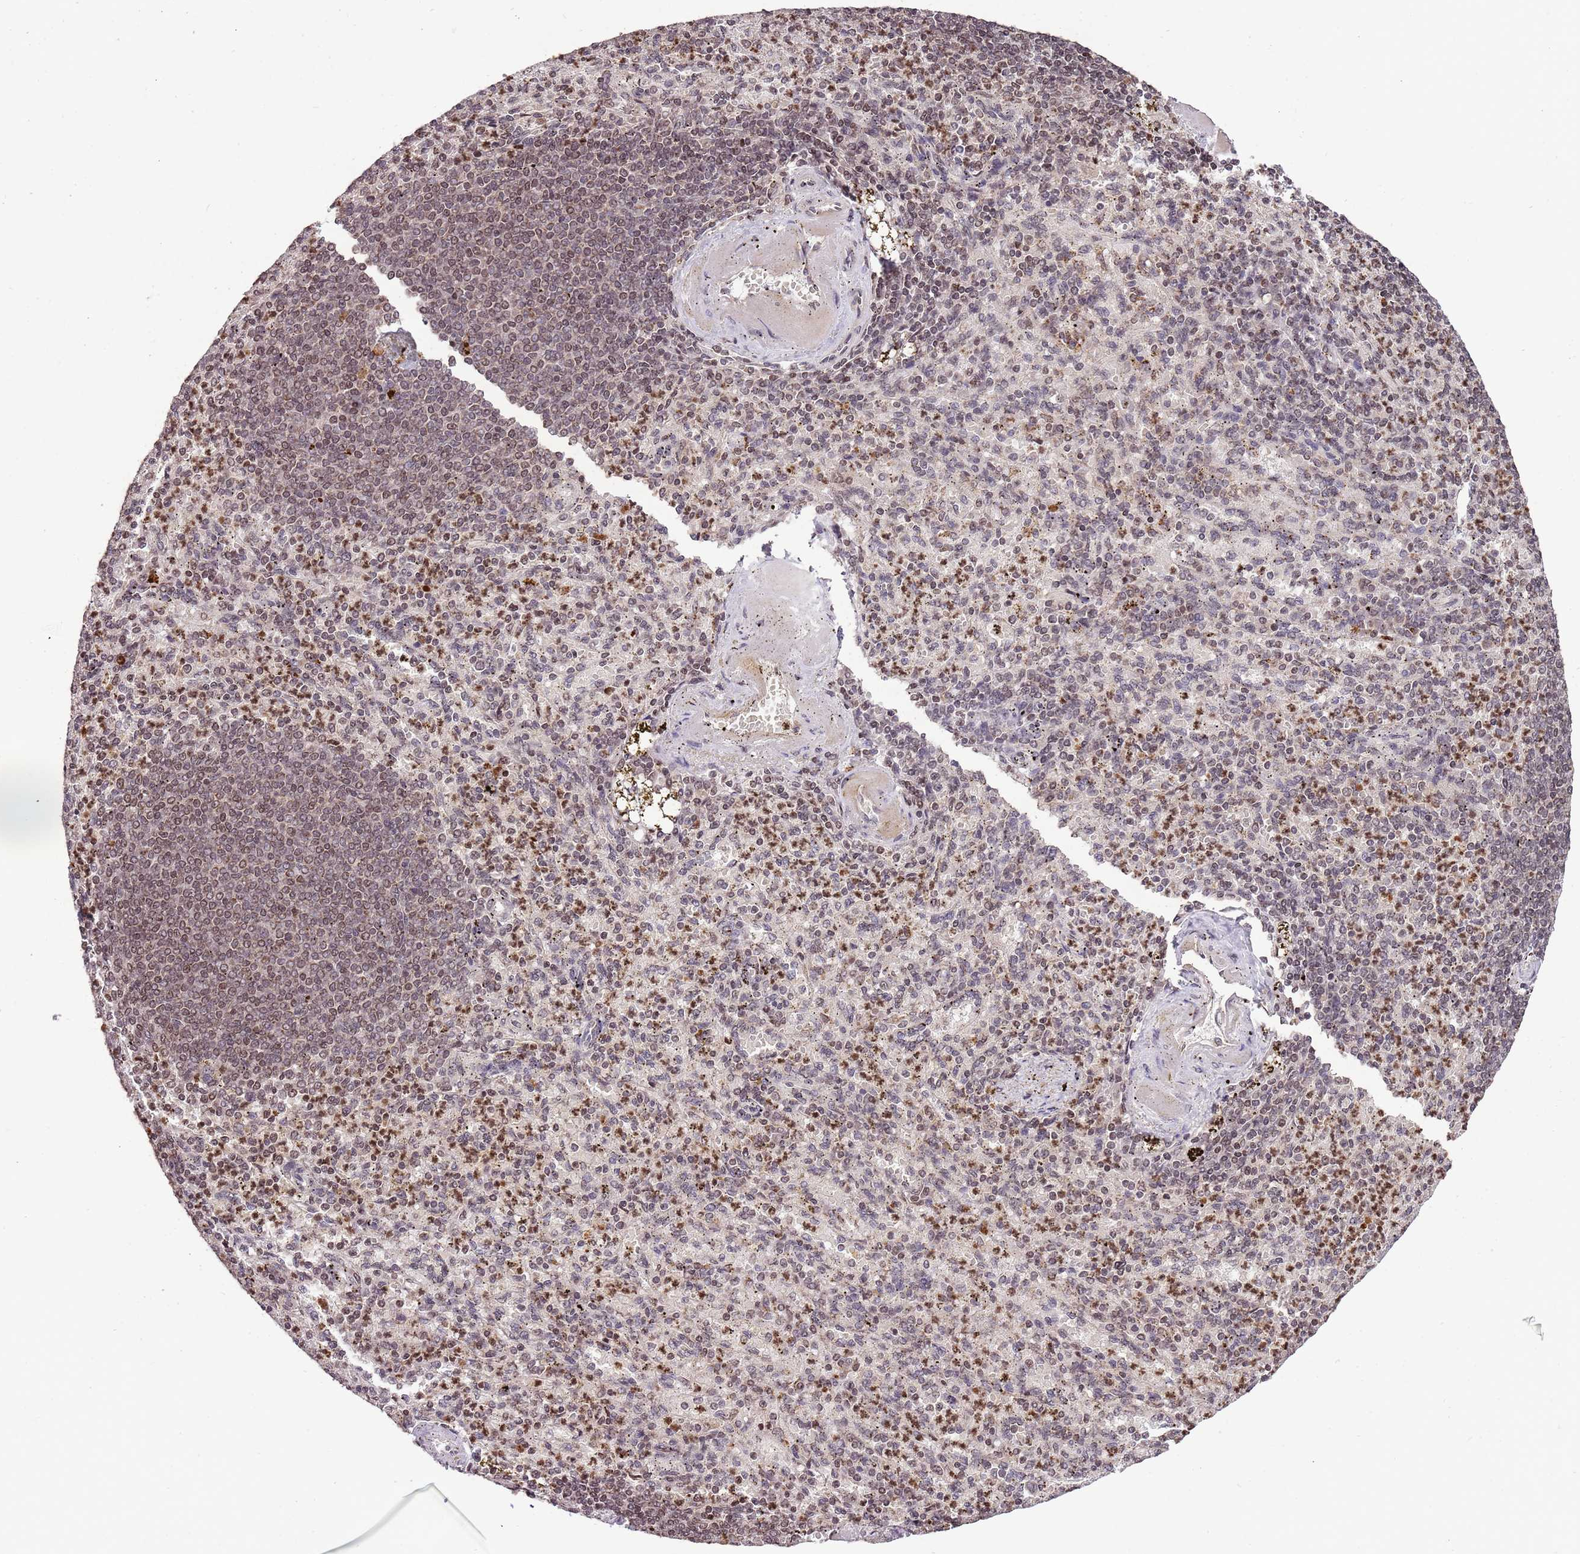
{"staining": {"intensity": "moderate", "quantity": "25%-75%", "location": "cytoplasmic/membranous,nuclear"}, "tissue": "spleen", "cell_type": "Cells in red pulp", "image_type": "normal", "snomed": [{"axis": "morphology", "description": "Normal tissue, NOS"}, {"axis": "topography", "description": "Spleen"}], "caption": "An immunohistochemistry (IHC) photomicrograph of normal tissue is shown. Protein staining in brown shows moderate cytoplasmic/membranous,nuclear positivity in spleen within cells in red pulp. The protein of interest is shown in brown color, while the nuclei are stained blue.", "gene": "SAMSN1", "patient": {"sex": "female", "age": 74}}